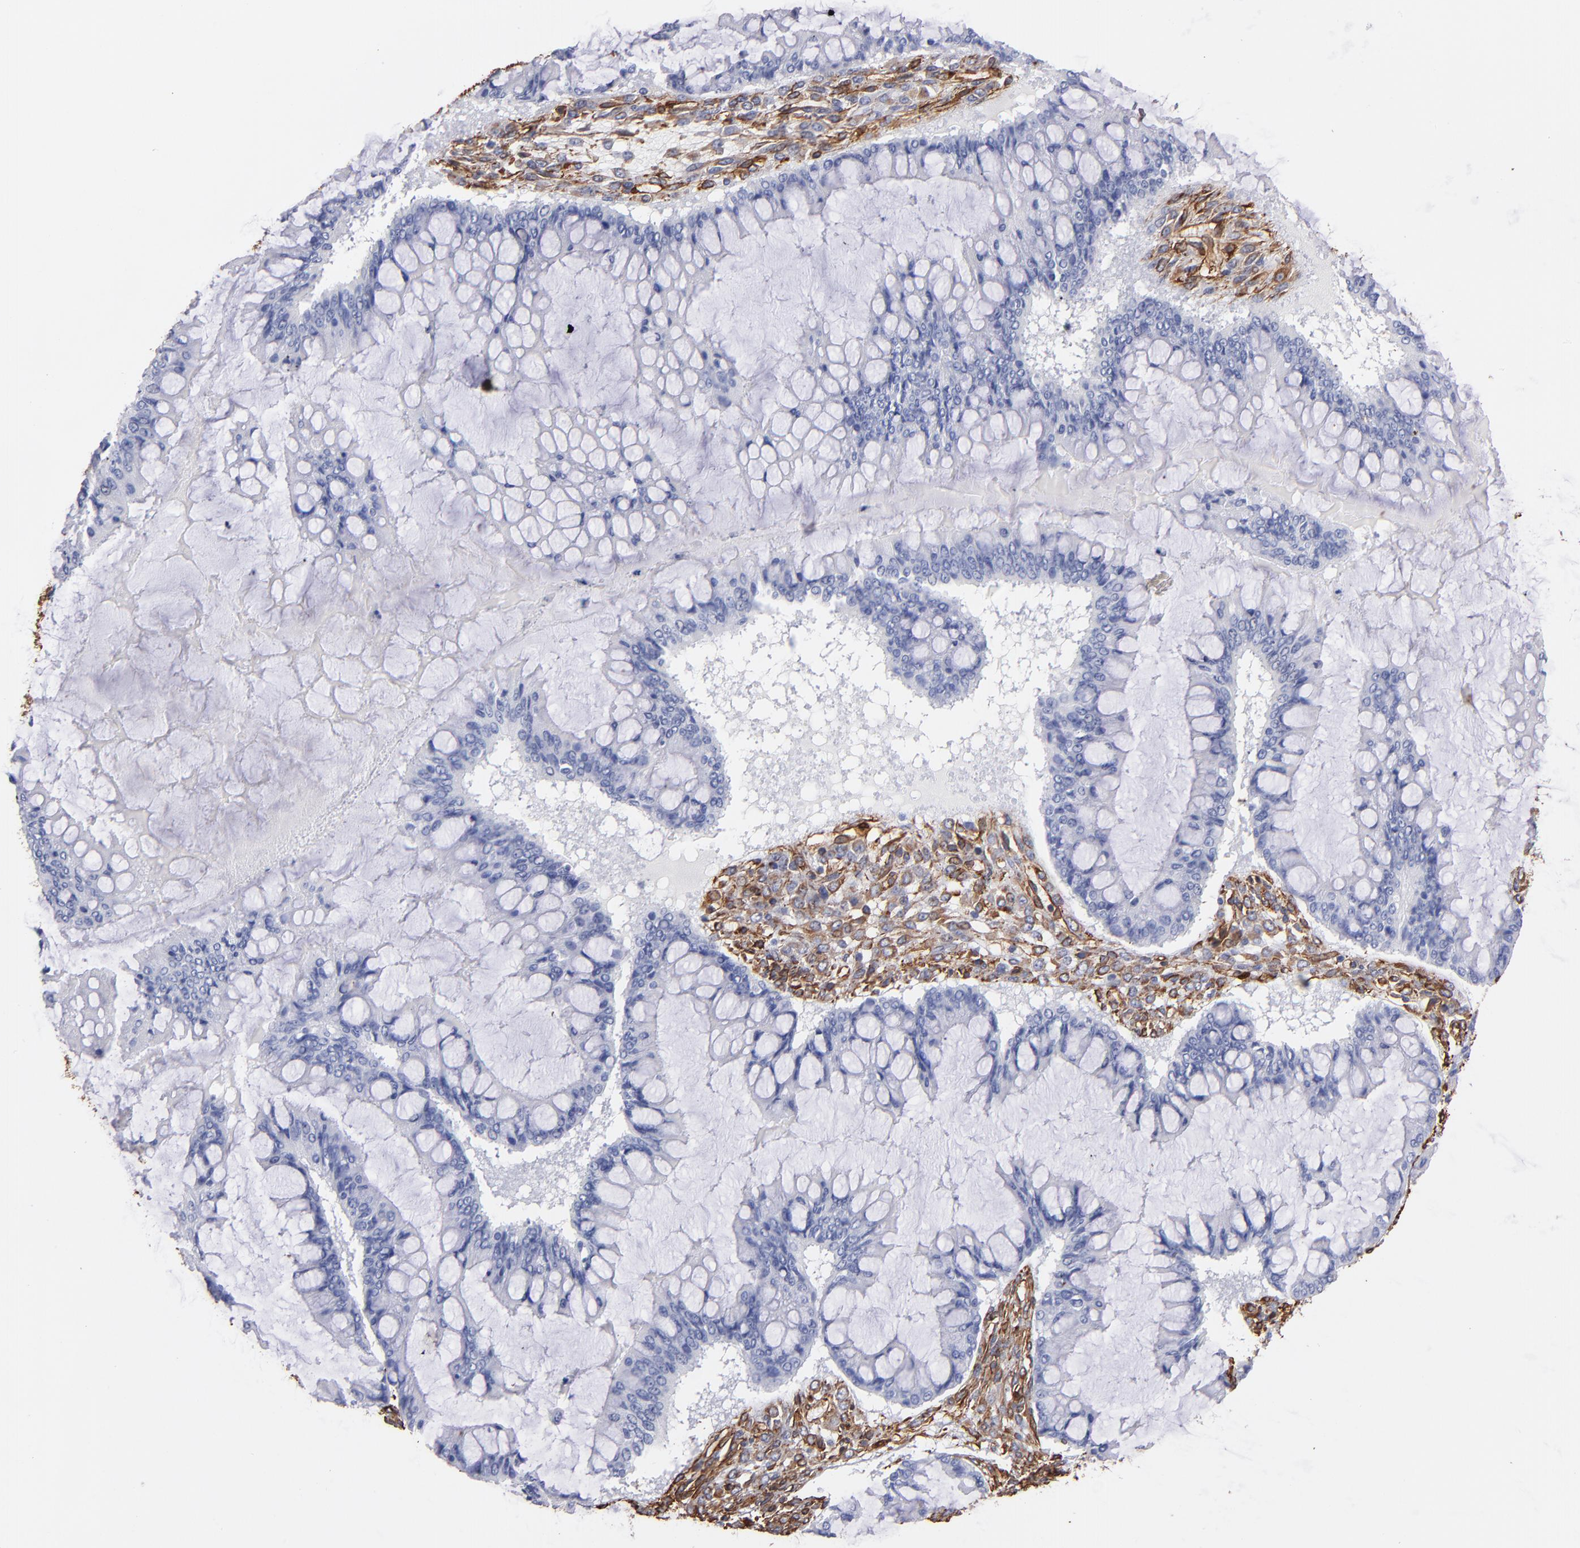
{"staining": {"intensity": "negative", "quantity": "none", "location": "none"}, "tissue": "ovarian cancer", "cell_type": "Tumor cells", "image_type": "cancer", "snomed": [{"axis": "morphology", "description": "Cystadenocarcinoma, mucinous, NOS"}, {"axis": "topography", "description": "Ovary"}], "caption": "Immunohistochemical staining of ovarian mucinous cystadenocarcinoma reveals no significant staining in tumor cells.", "gene": "VIM", "patient": {"sex": "female", "age": 73}}